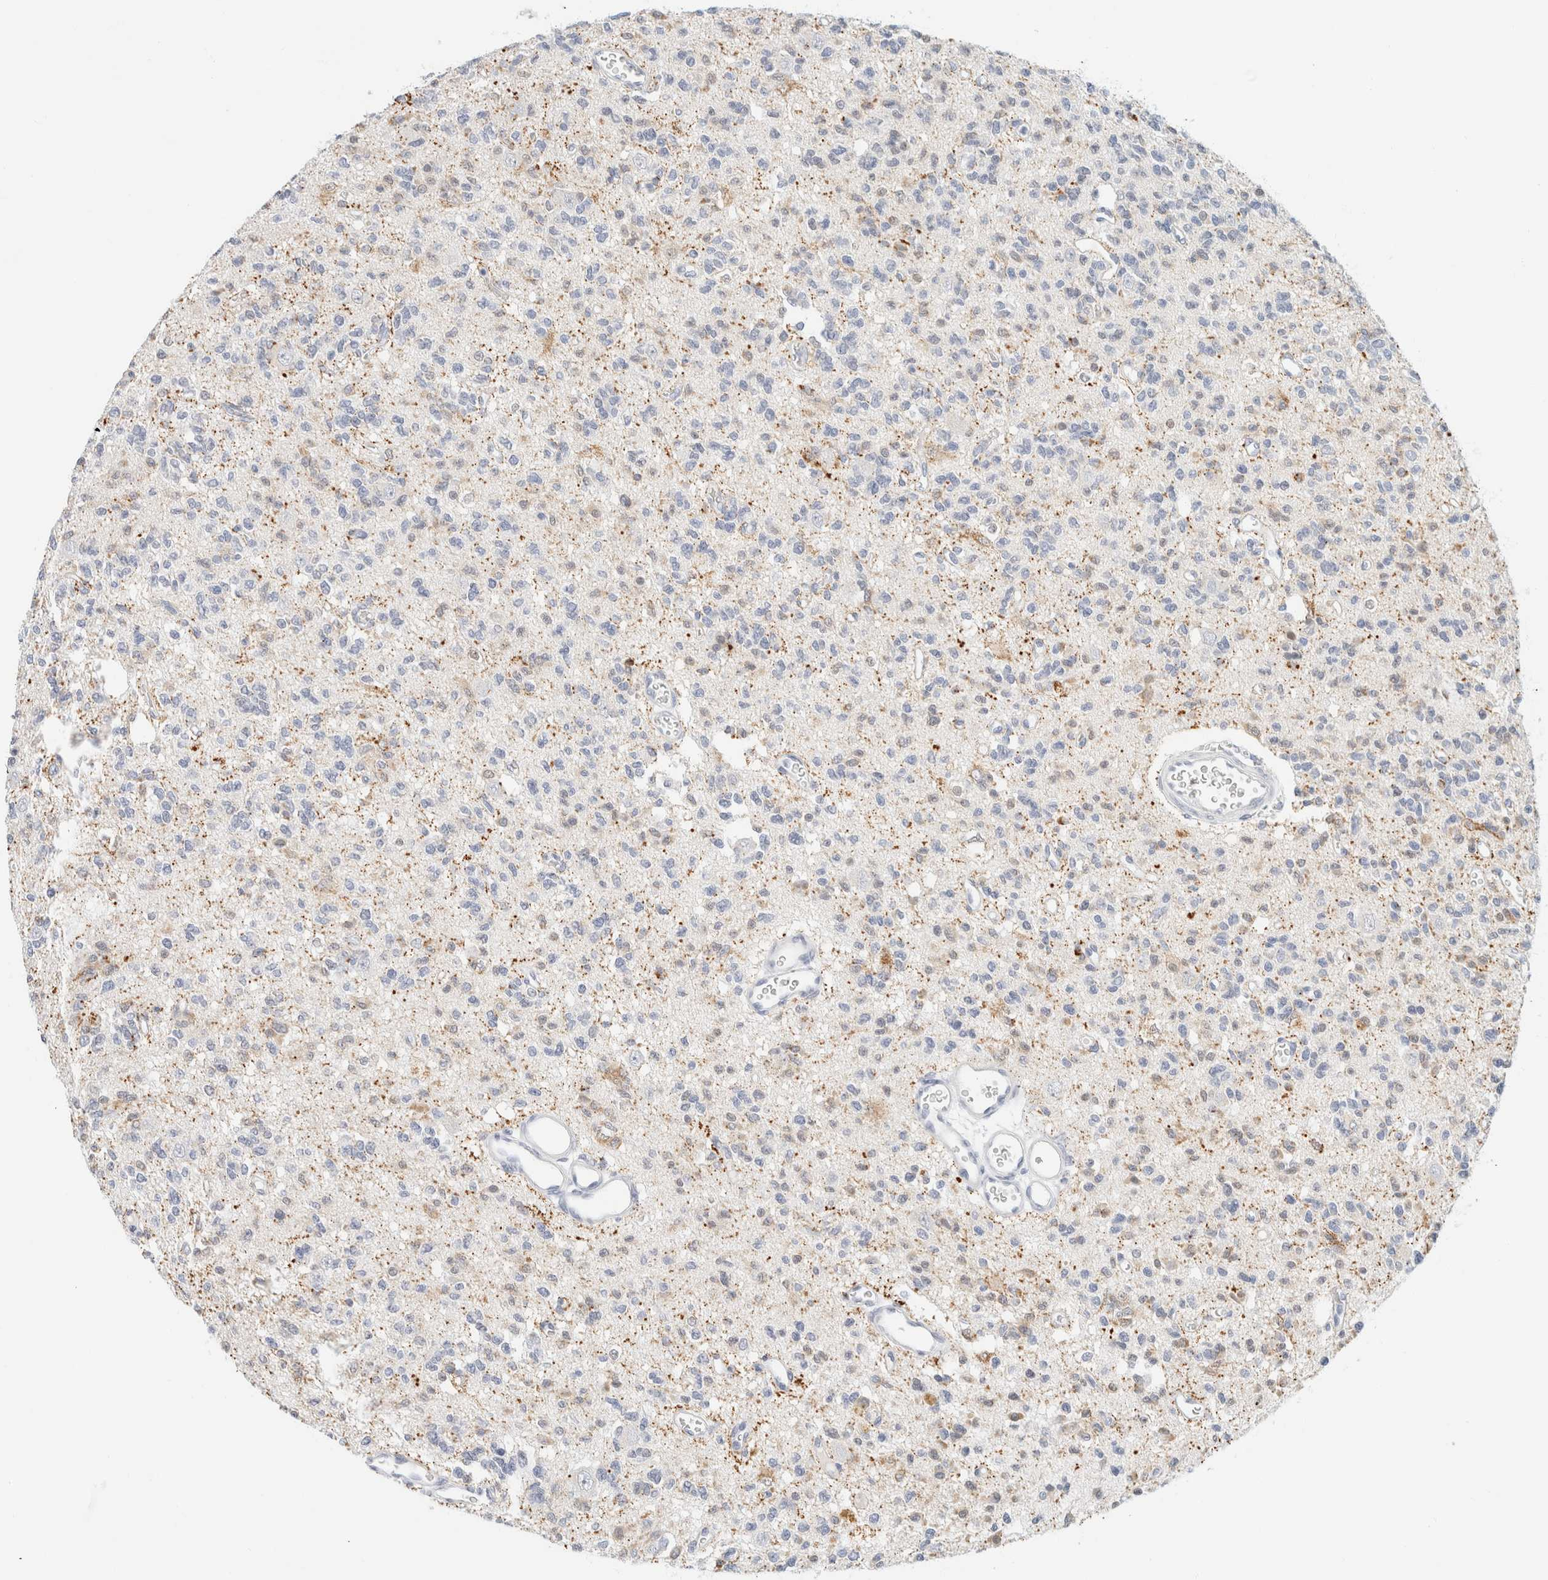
{"staining": {"intensity": "weak", "quantity": "<25%", "location": "cytoplasmic/membranous"}, "tissue": "glioma", "cell_type": "Tumor cells", "image_type": "cancer", "snomed": [{"axis": "morphology", "description": "Glioma, malignant, Low grade"}, {"axis": "topography", "description": "Brain"}], "caption": "Immunohistochemistry (IHC) of glioma demonstrates no positivity in tumor cells.", "gene": "KRT20", "patient": {"sex": "male", "age": 38}}